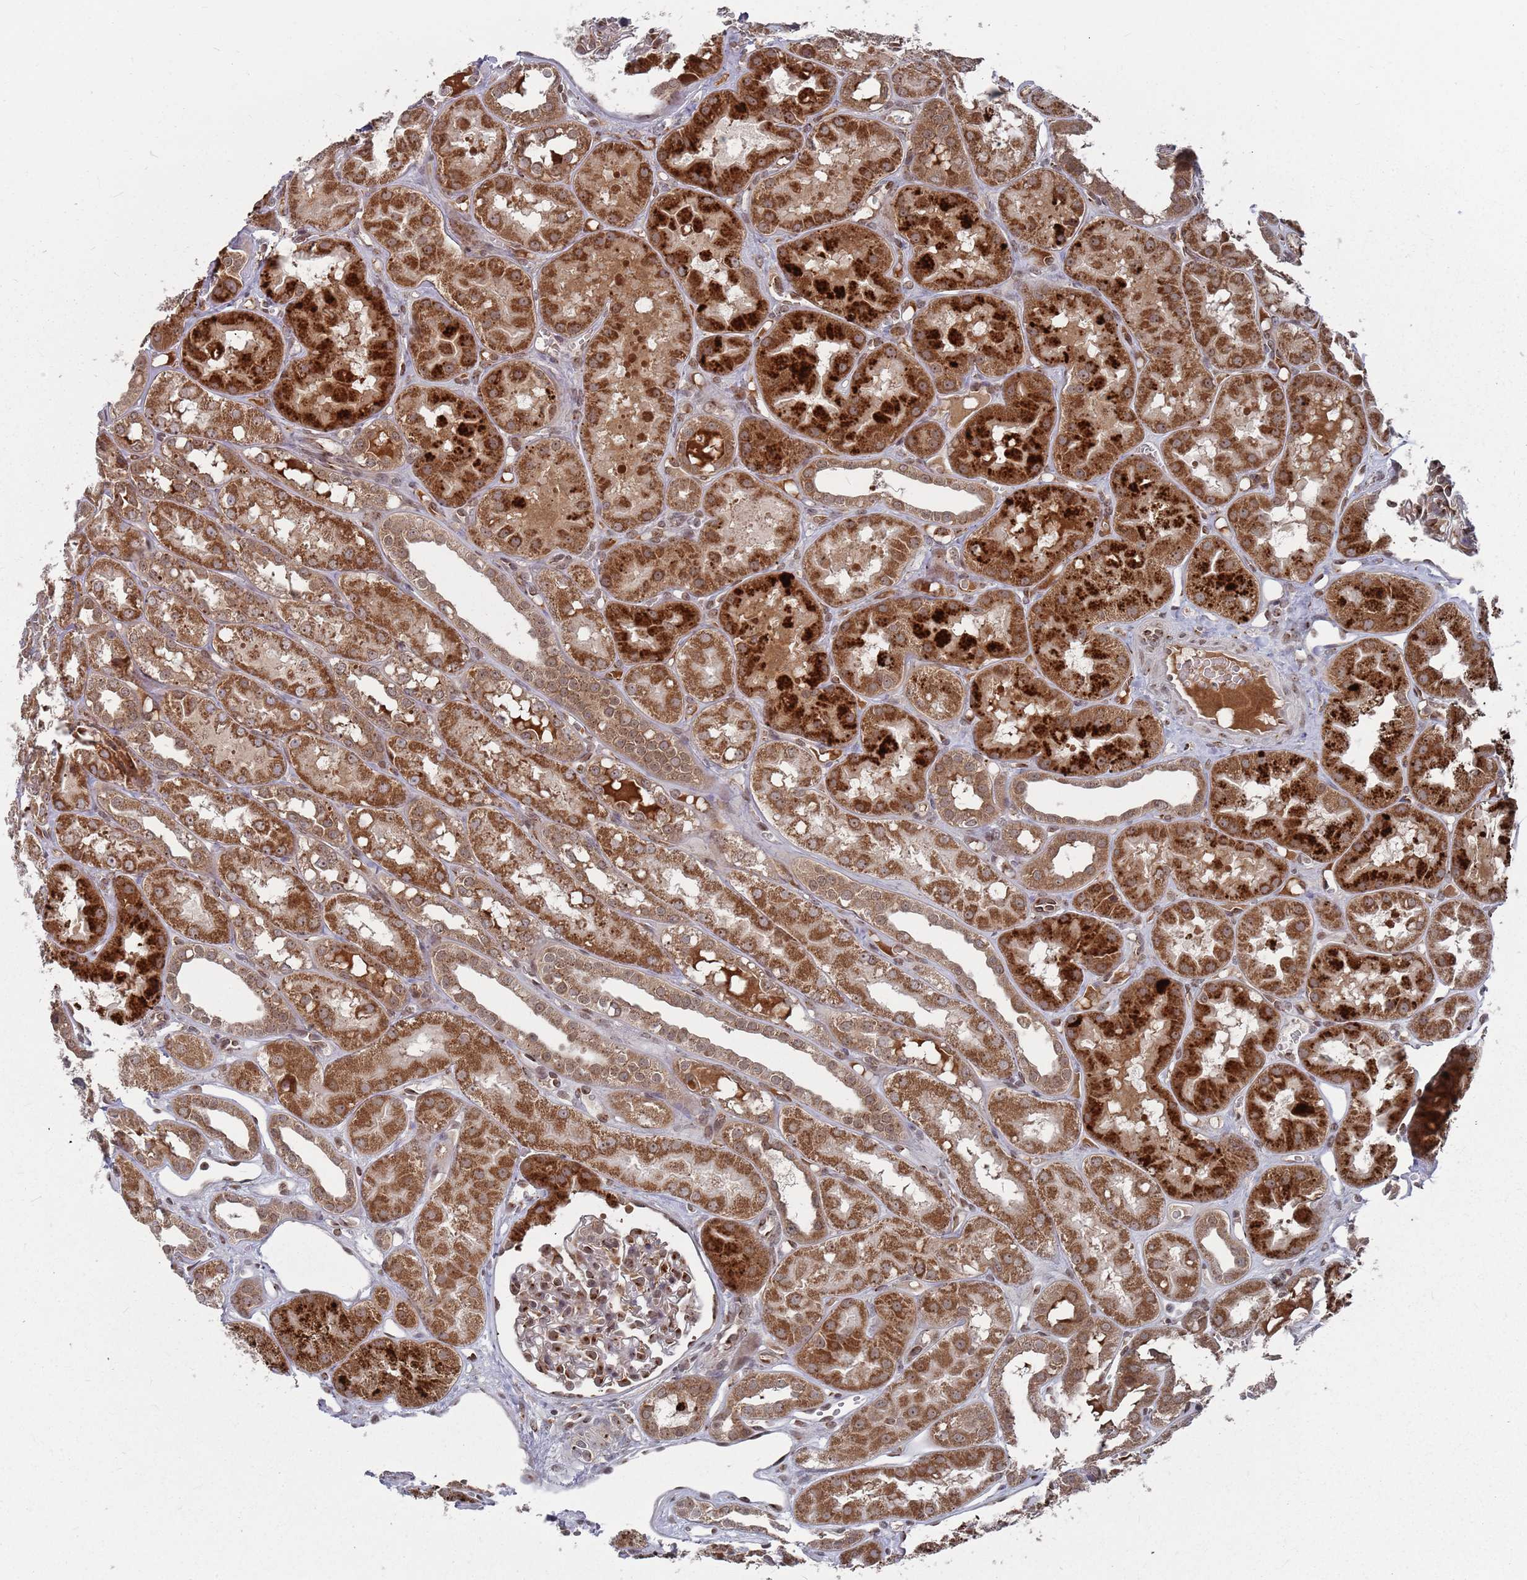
{"staining": {"intensity": "moderate", "quantity": ">75%", "location": "cytoplasmic/membranous"}, "tissue": "kidney", "cell_type": "Cells in glomeruli", "image_type": "normal", "snomed": [{"axis": "morphology", "description": "Normal tissue, NOS"}, {"axis": "topography", "description": "Kidney"}], "caption": "High-magnification brightfield microscopy of benign kidney stained with DAB (3,3'-diaminobenzidine) (brown) and counterstained with hematoxylin (blue). cells in glomeruli exhibit moderate cytoplasmic/membranous positivity is seen in about>75% of cells.", "gene": "FMO4", "patient": {"sex": "male", "age": 16}}